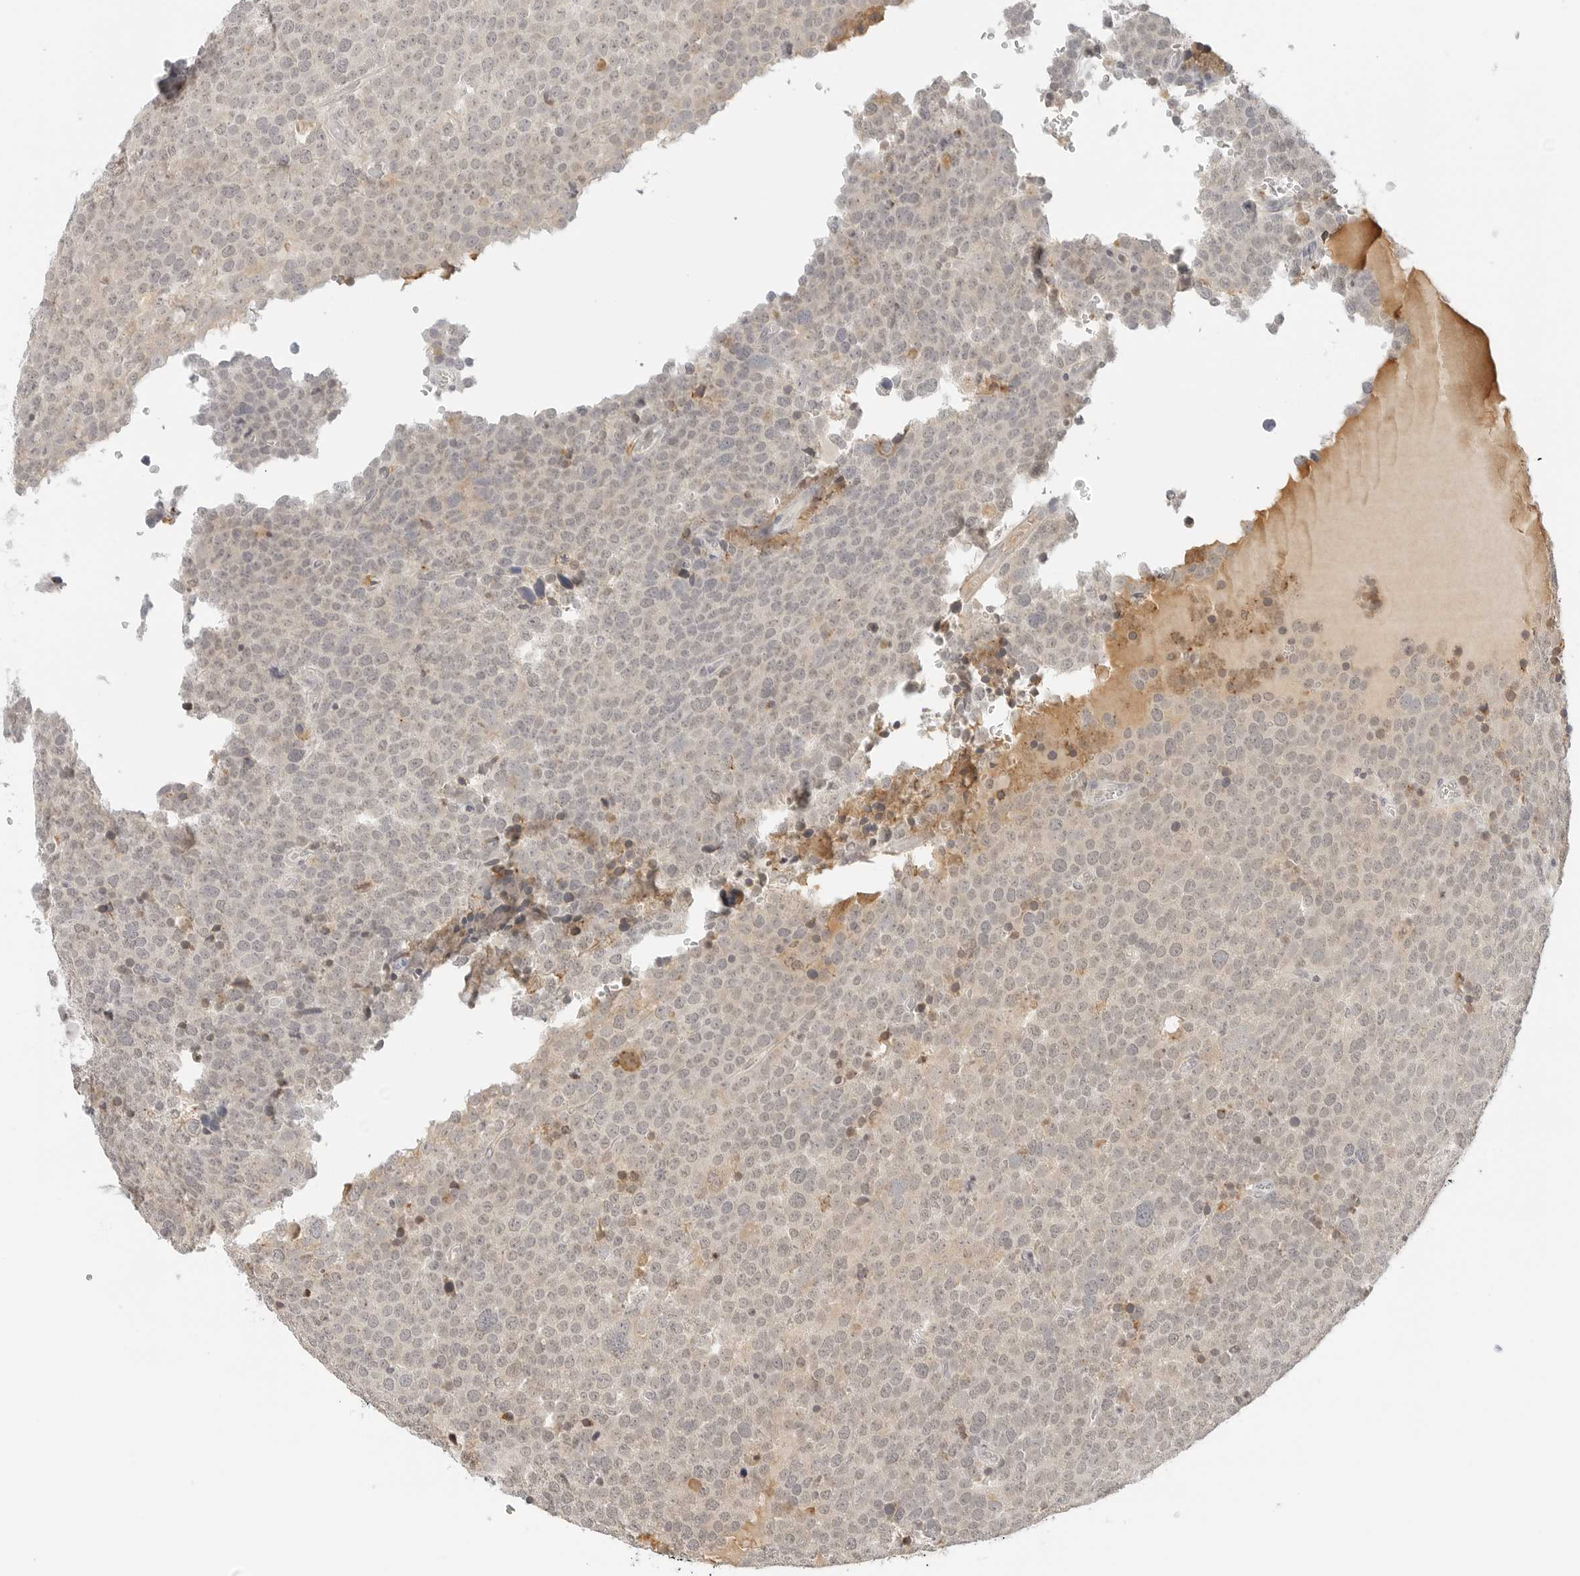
{"staining": {"intensity": "negative", "quantity": "none", "location": "none"}, "tissue": "testis cancer", "cell_type": "Tumor cells", "image_type": "cancer", "snomed": [{"axis": "morphology", "description": "Seminoma, NOS"}, {"axis": "topography", "description": "Testis"}], "caption": "A photomicrograph of testis cancer stained for a protein exhibits no brown staining in tumor cells. (IHC, brightfield microscopy, high magnification).", "gene": "NEO1", "patient": {"sex": "male", "age": 71}}